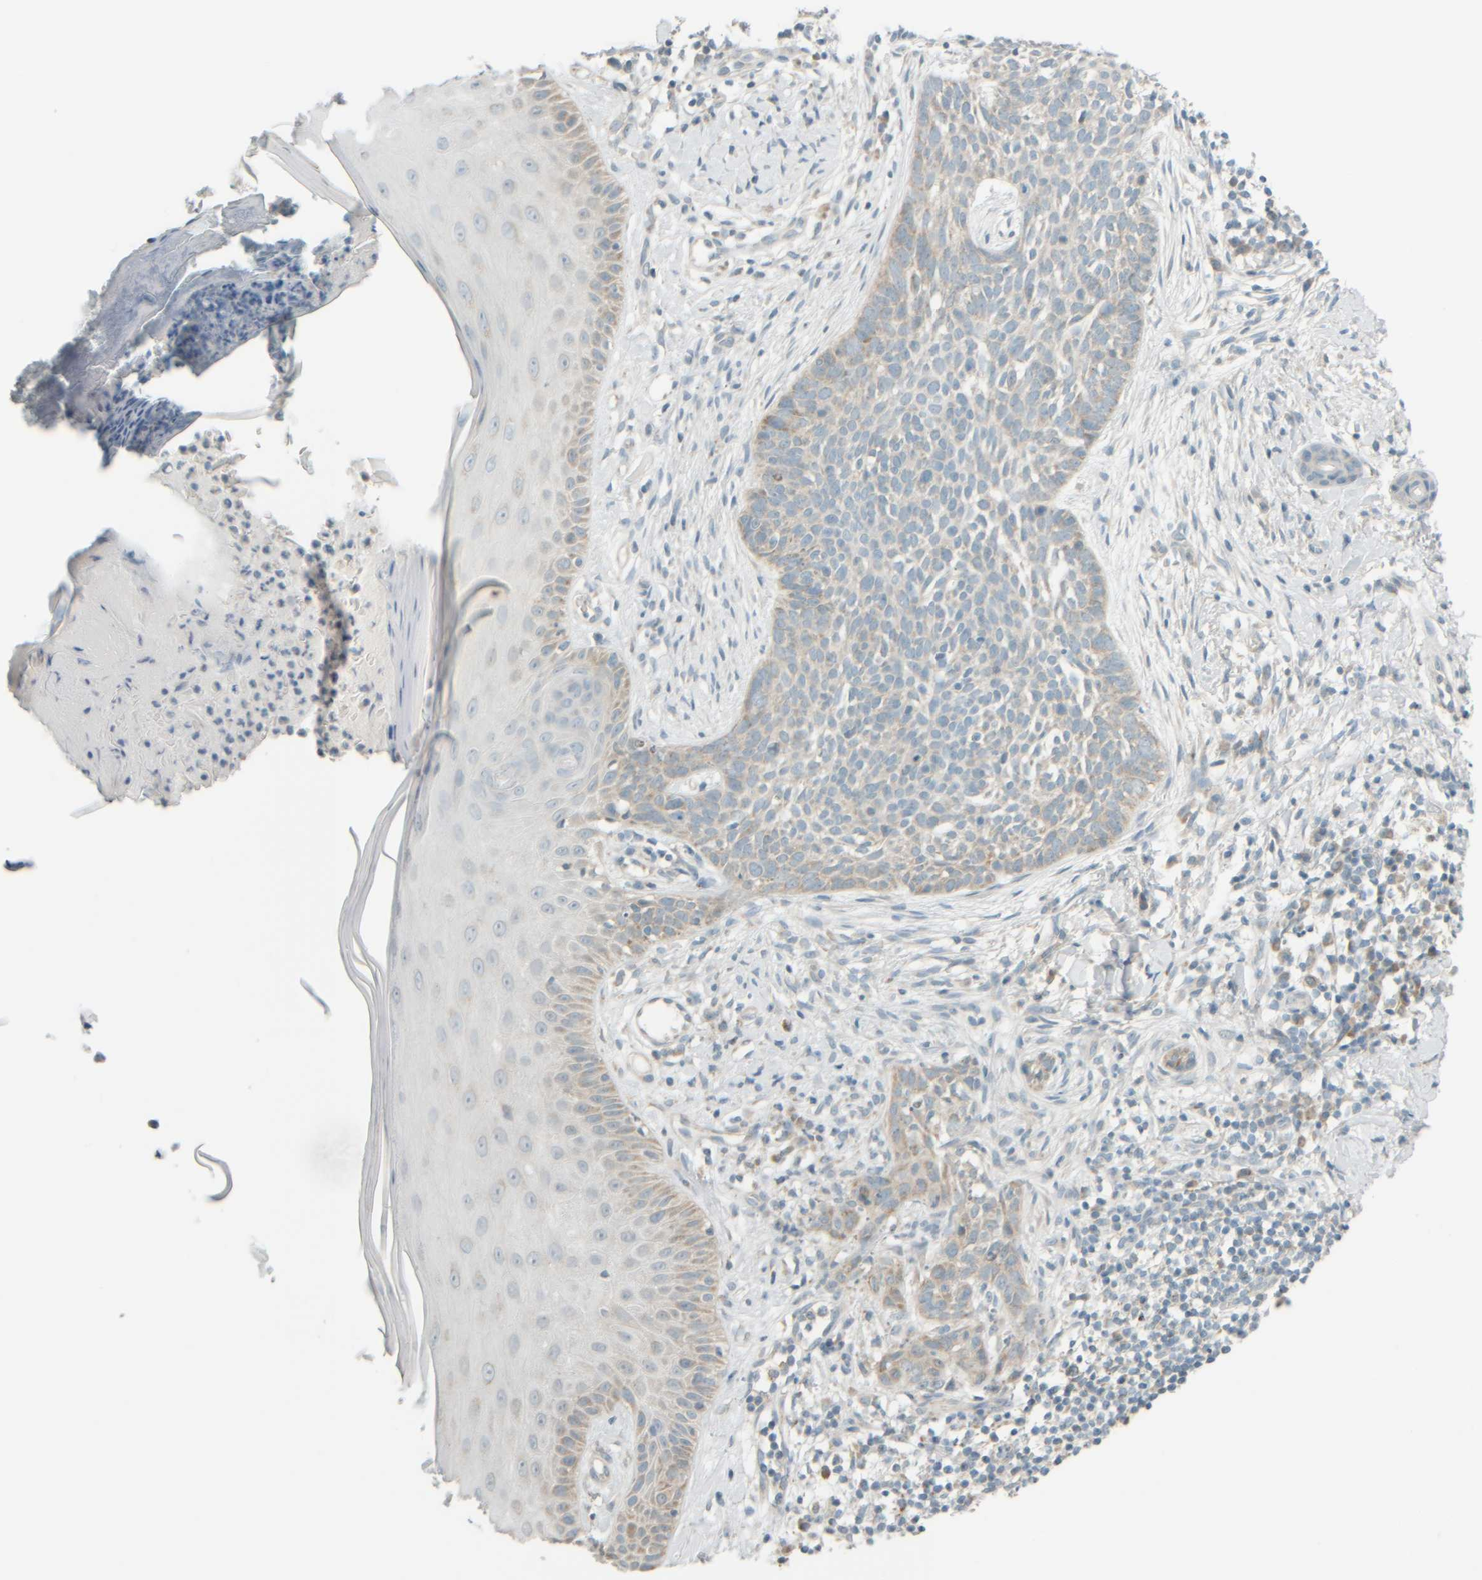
{"staining": {"intensity": "weak", "quantity": "<25%", "location": "cytoplasmic/membranous"}, "tissue": "skin cancer", "cell_type": "Tumor cells", "image_type": "cancer", "snomed": [{"axis": "morphology", "description": "Normal tissue, NOS"}, {"axis": "morphology", "description": "Basal cell carcinoma"}, {"axis": "topography", "description": "Skin"}], "caption": "Tumor cells are negative for brown protein staining in basal cell carcinoma (skin). (Immunohistochemistry (ihc), brightfield microscopy, high magnification).", "gene": "PTGES3L-AARSD1", "patient": {"sex": "male", "age": 67}}